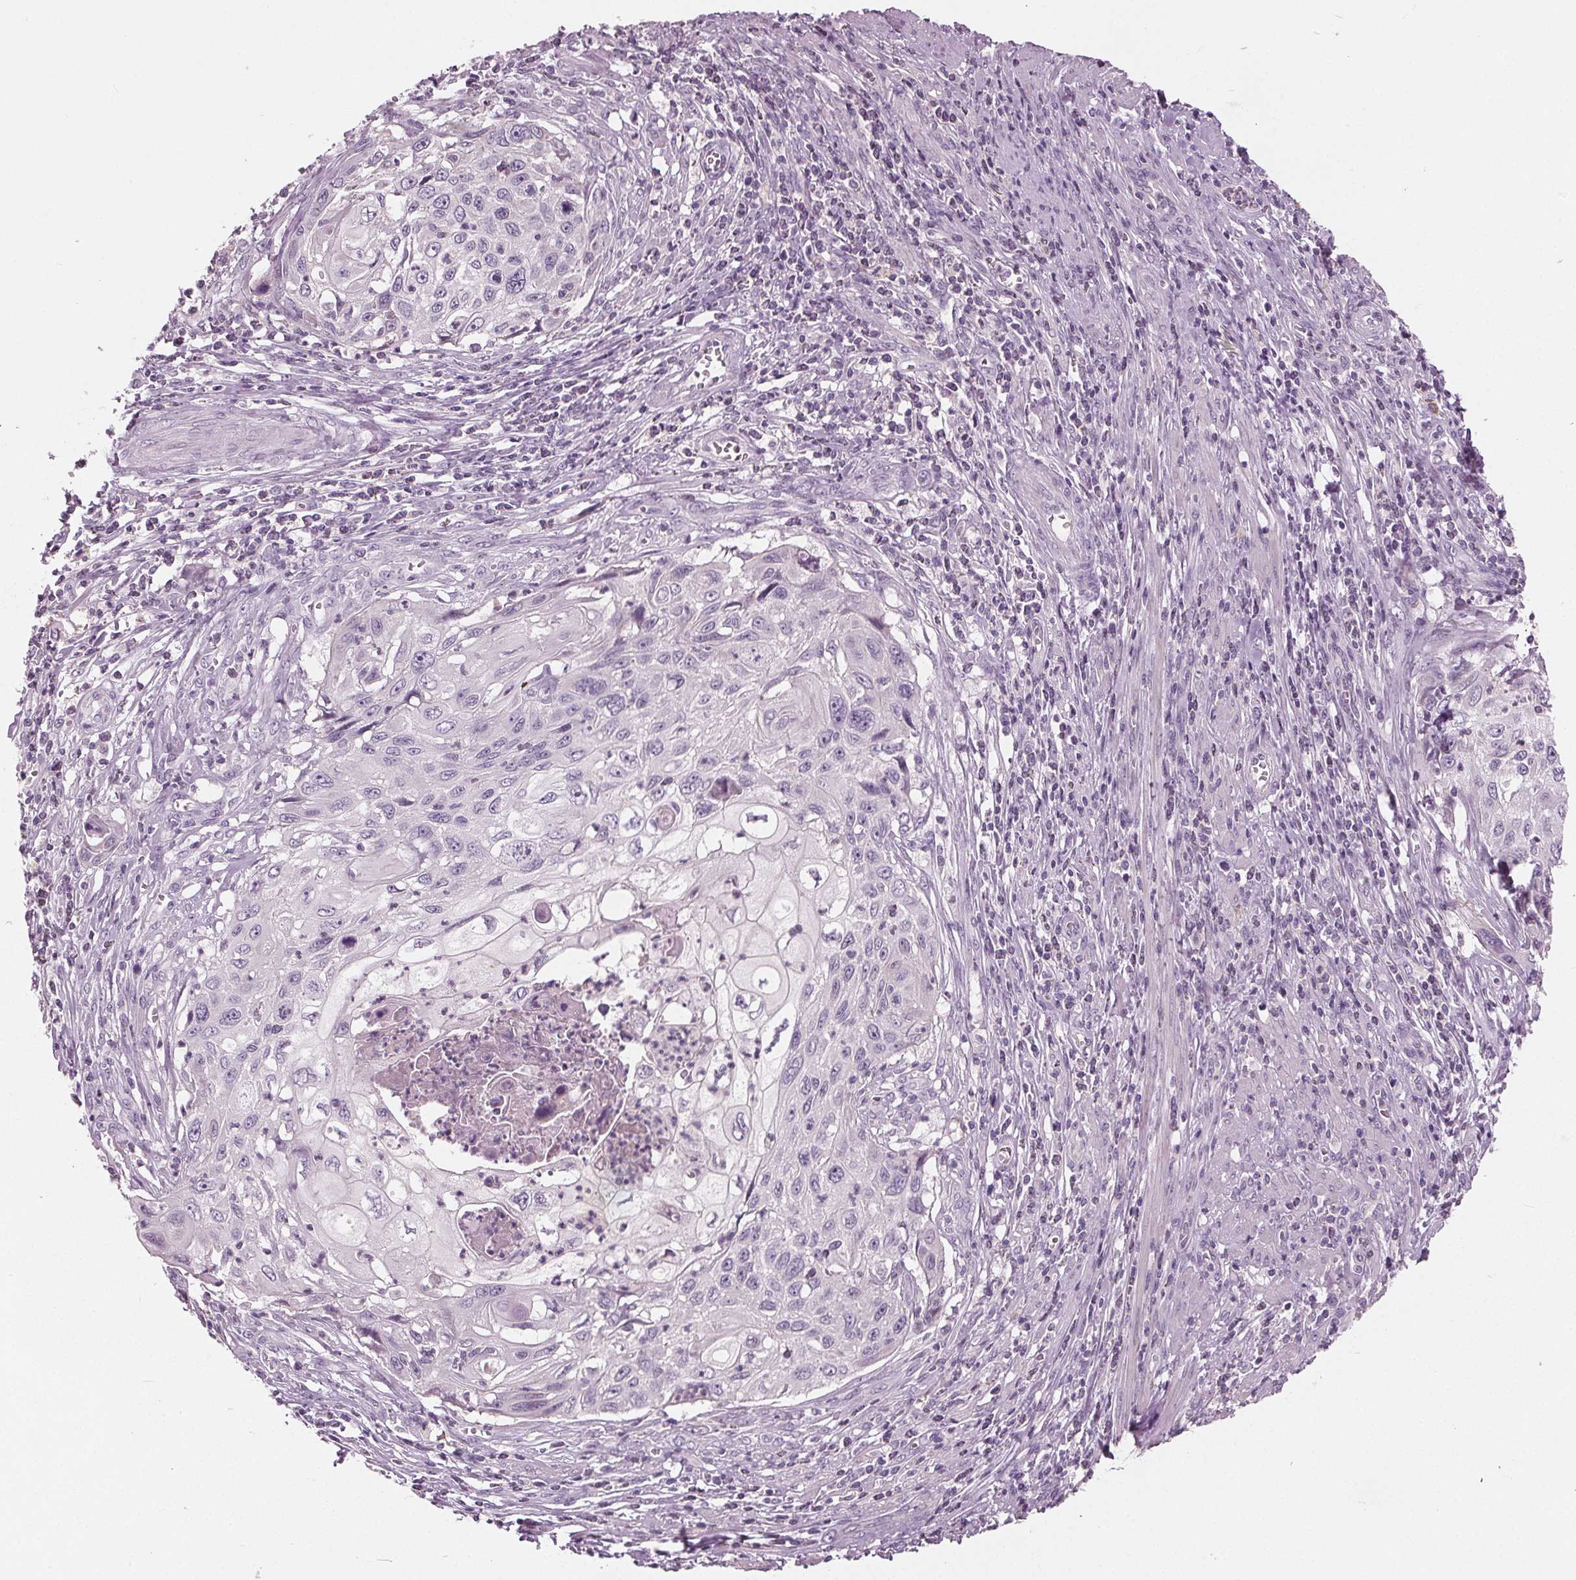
{"staining": {"intensity": "negative", "quantity": "none", "location": "none"}, "tissue": "cervical cancer", "cell_type": "Tumor cells", "image_type": "cancer", "snomed": [{"axis": "morphology", "description": "Squamous cell carcinoma, NOS"}, {"axis": "topography", "description": "Cervix"}], "caption": "This image is of cervical cancer stained with immunohistochemistry (IHC) to label a protein in brown with the nuclei are counter-stained blue. There is no positivity in tumor cells.", "gene": "TKFC", "patient": {"sex": "female", "age": 70}}